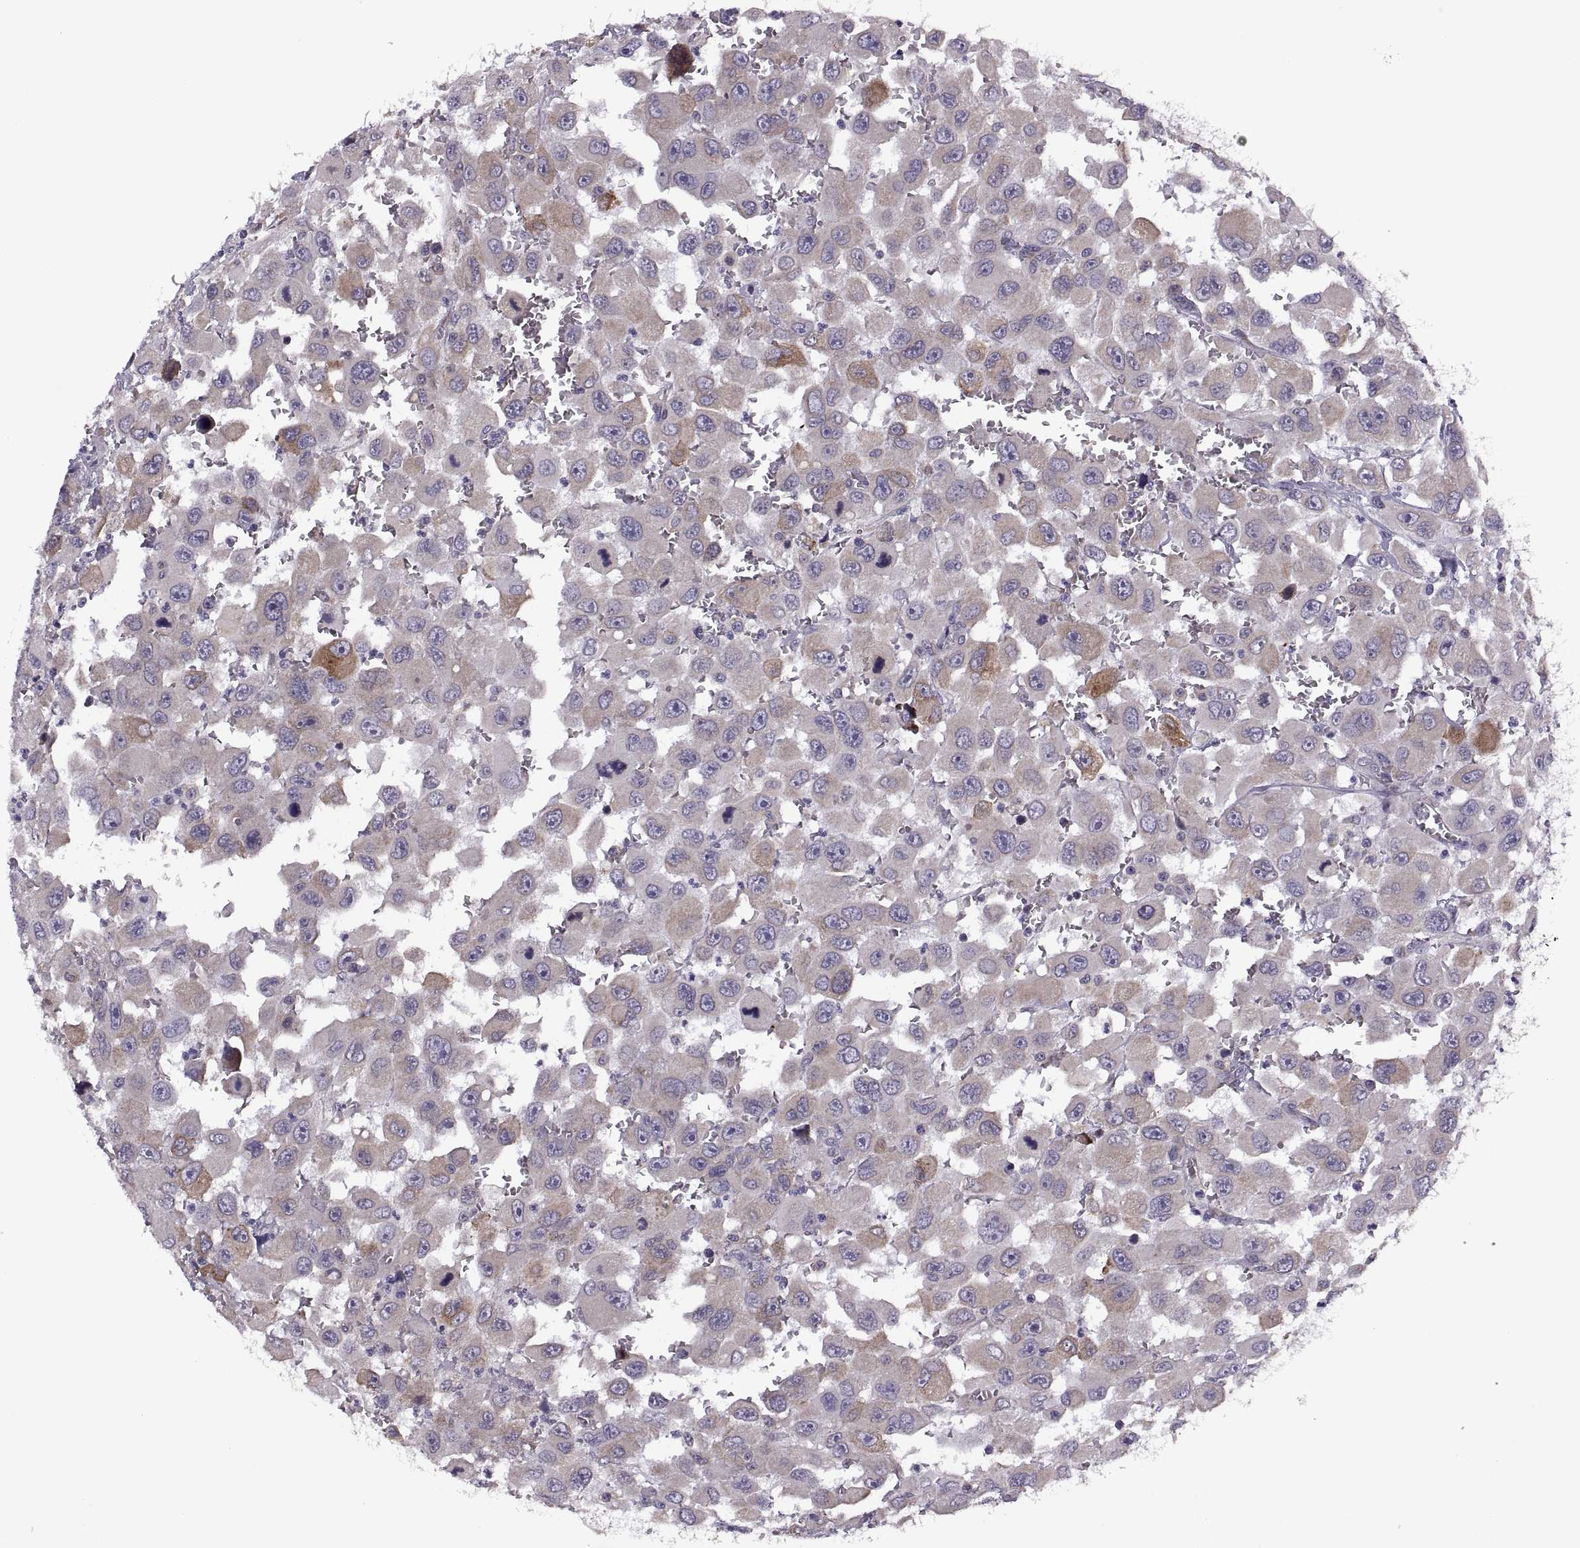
{"staining": {"intensity": "moderate", "quantity": "<25%", "location": "cytoplasmic/membranous"}, "tissue": "head and neck cancer", "cell_type": "Tumor cells", "image_type": "cancer", "snomed": [{"axis": "morphology", "description": "Squamous cell carcinoma, NOS"}, {"axis": "morphology", "description": "Squamous cell carcinoma, metastatic, NOS"}, {"axis": "topography", "description": "Oral tissue"}, {"axis": "topography", "description": "Head-Neck"}], "caption": "This photomicrograph reveals immunohistochemistry (IHC) staining of head and neck cancer (metastatic squamous cell carcinoma), with low moderate cytoplasmic/membranous positivity in approximately <25% of tumor cells.", "gene": "LETM2", "patient": {"sex": "female", "age": 85}}